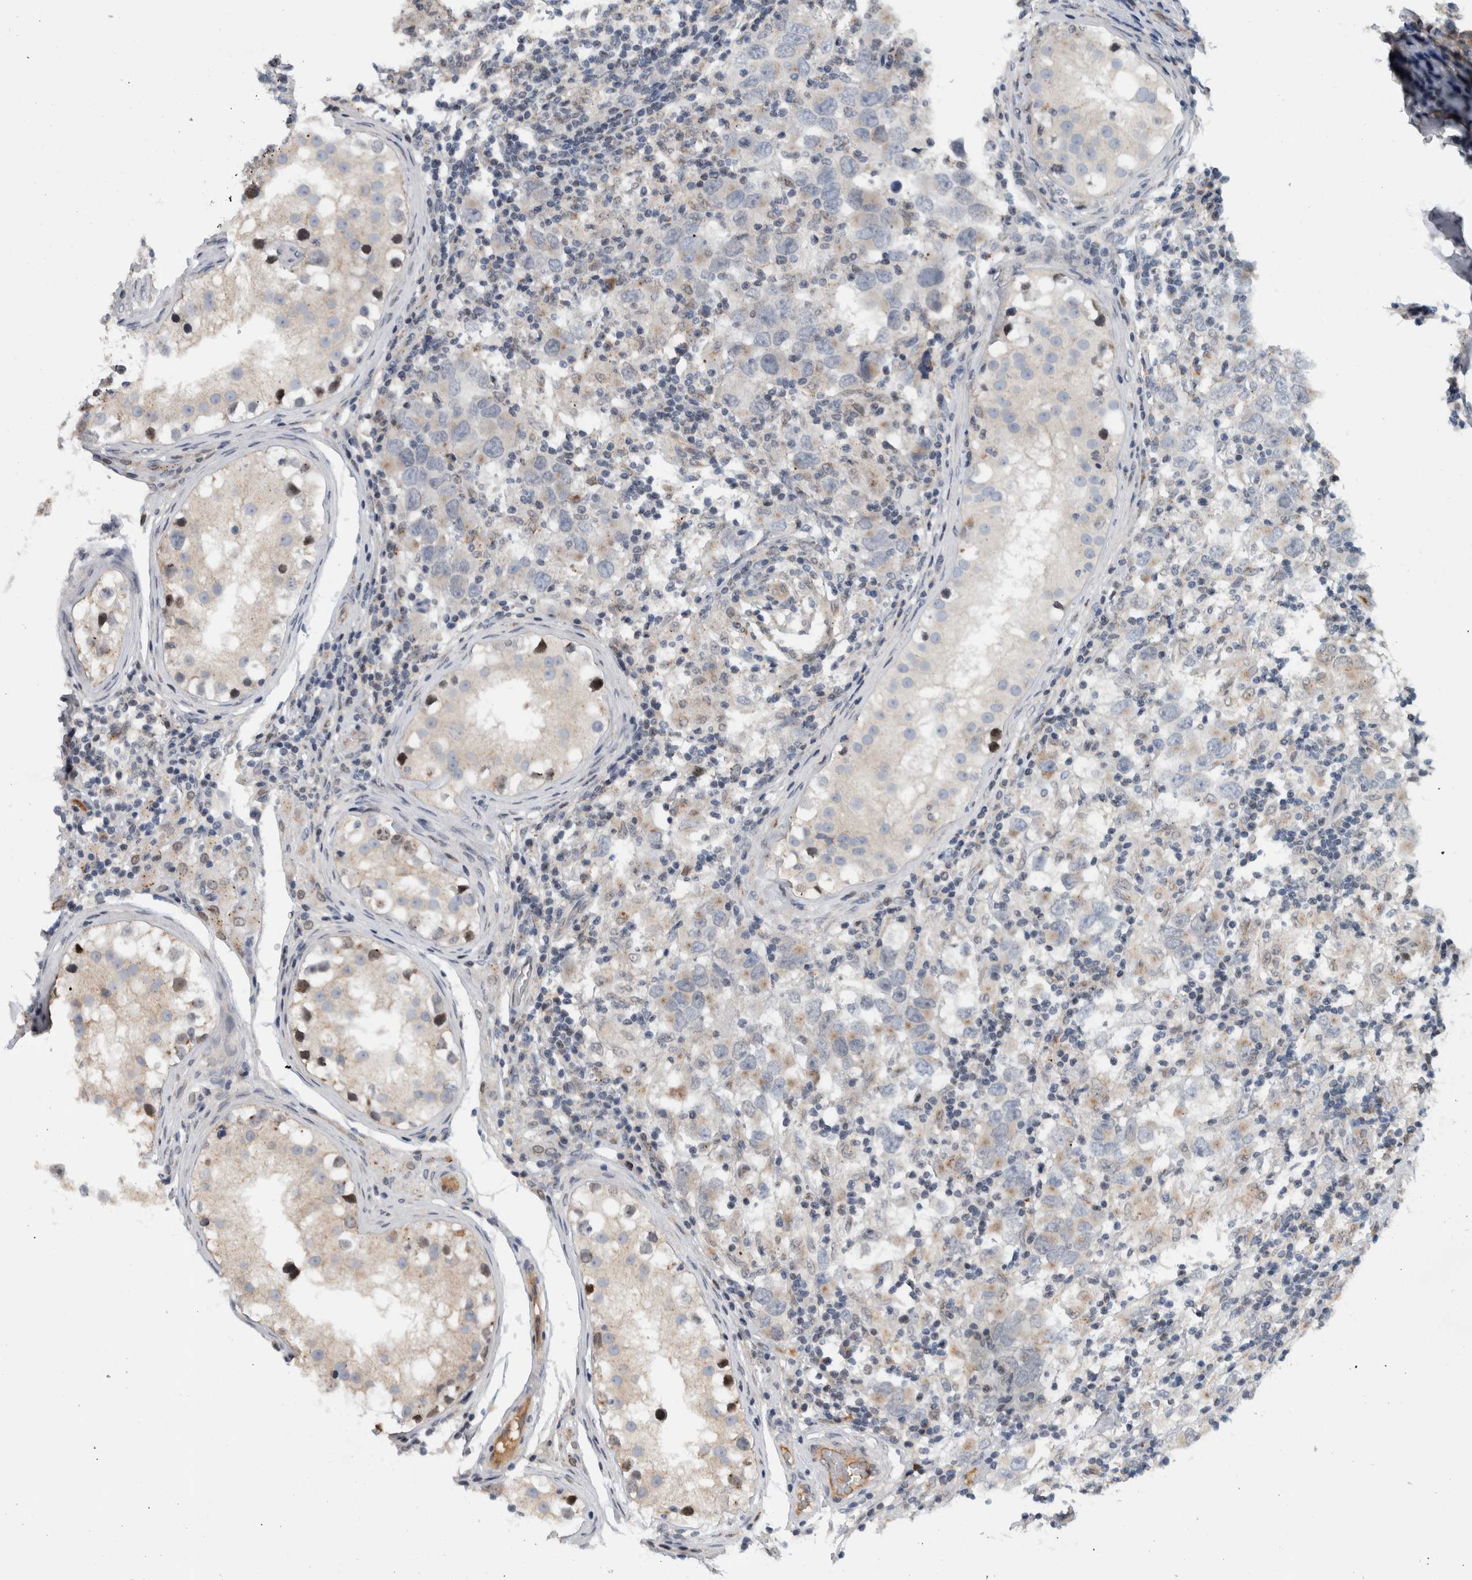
{"staining": {"intensity": "weak", "quantity": "25%-75%", "location": "cytoplasmic/membranous"}, "tissue": "testis cancer", "cell_type": "Tumor cells", "image_type": "cancer", "snomed": [{"axis": "morphology", "description": "Carcinoma, Embryonal, NOS"}, {"axis": "topography", "description": "Testis"}], "caption": "Immunohistochemical staining of testis embryonal carcinoma reveals weak cytoplasmic/membranous protein positivity in about 25%-75% of tumor cells.", "gene": "MSL1", "patient": {"sex": "male", "age": 21}}